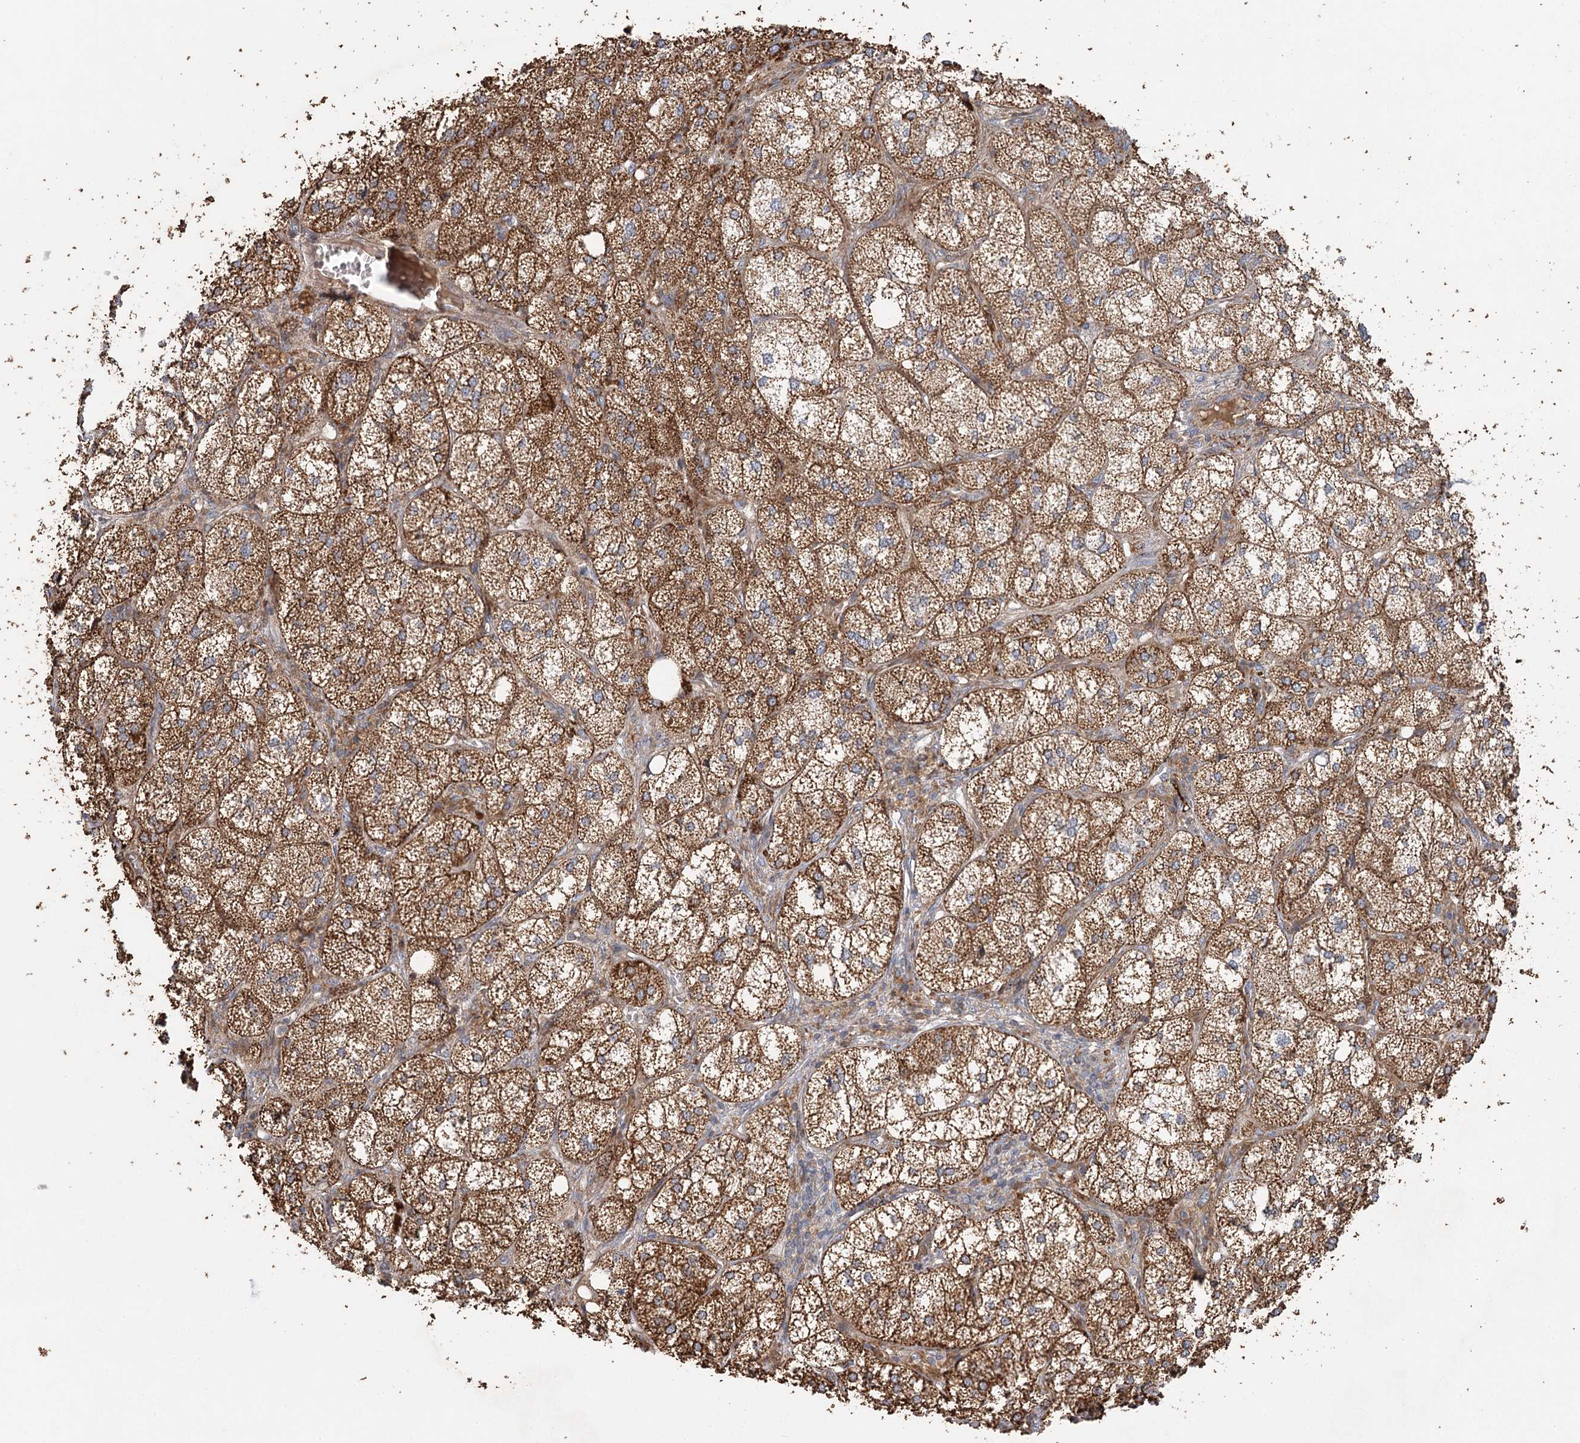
{"staining": {"intensity": "strong", "quantity": ">75%", "location": "cytoplasmic/membranous"}, "tissue": "adrenal gland", "cell_type": "Glandular cells", "image_type": "normal", "snomed": [{"axis": "morphology", "description": "Normal tissue, NOS"}, {"axis": "topography", "description": "Adrenal gland"}], "caption": "IHC of normal adrenal gland demonstrates high levels of strong cytoplasmic/membranous expression in about >75% of glandular cells. The protein is shown in brown color, while the nuclei are stained blue.", "gene": "ENSG00000273217", "patient": {"sex": "female", "age": 61}}